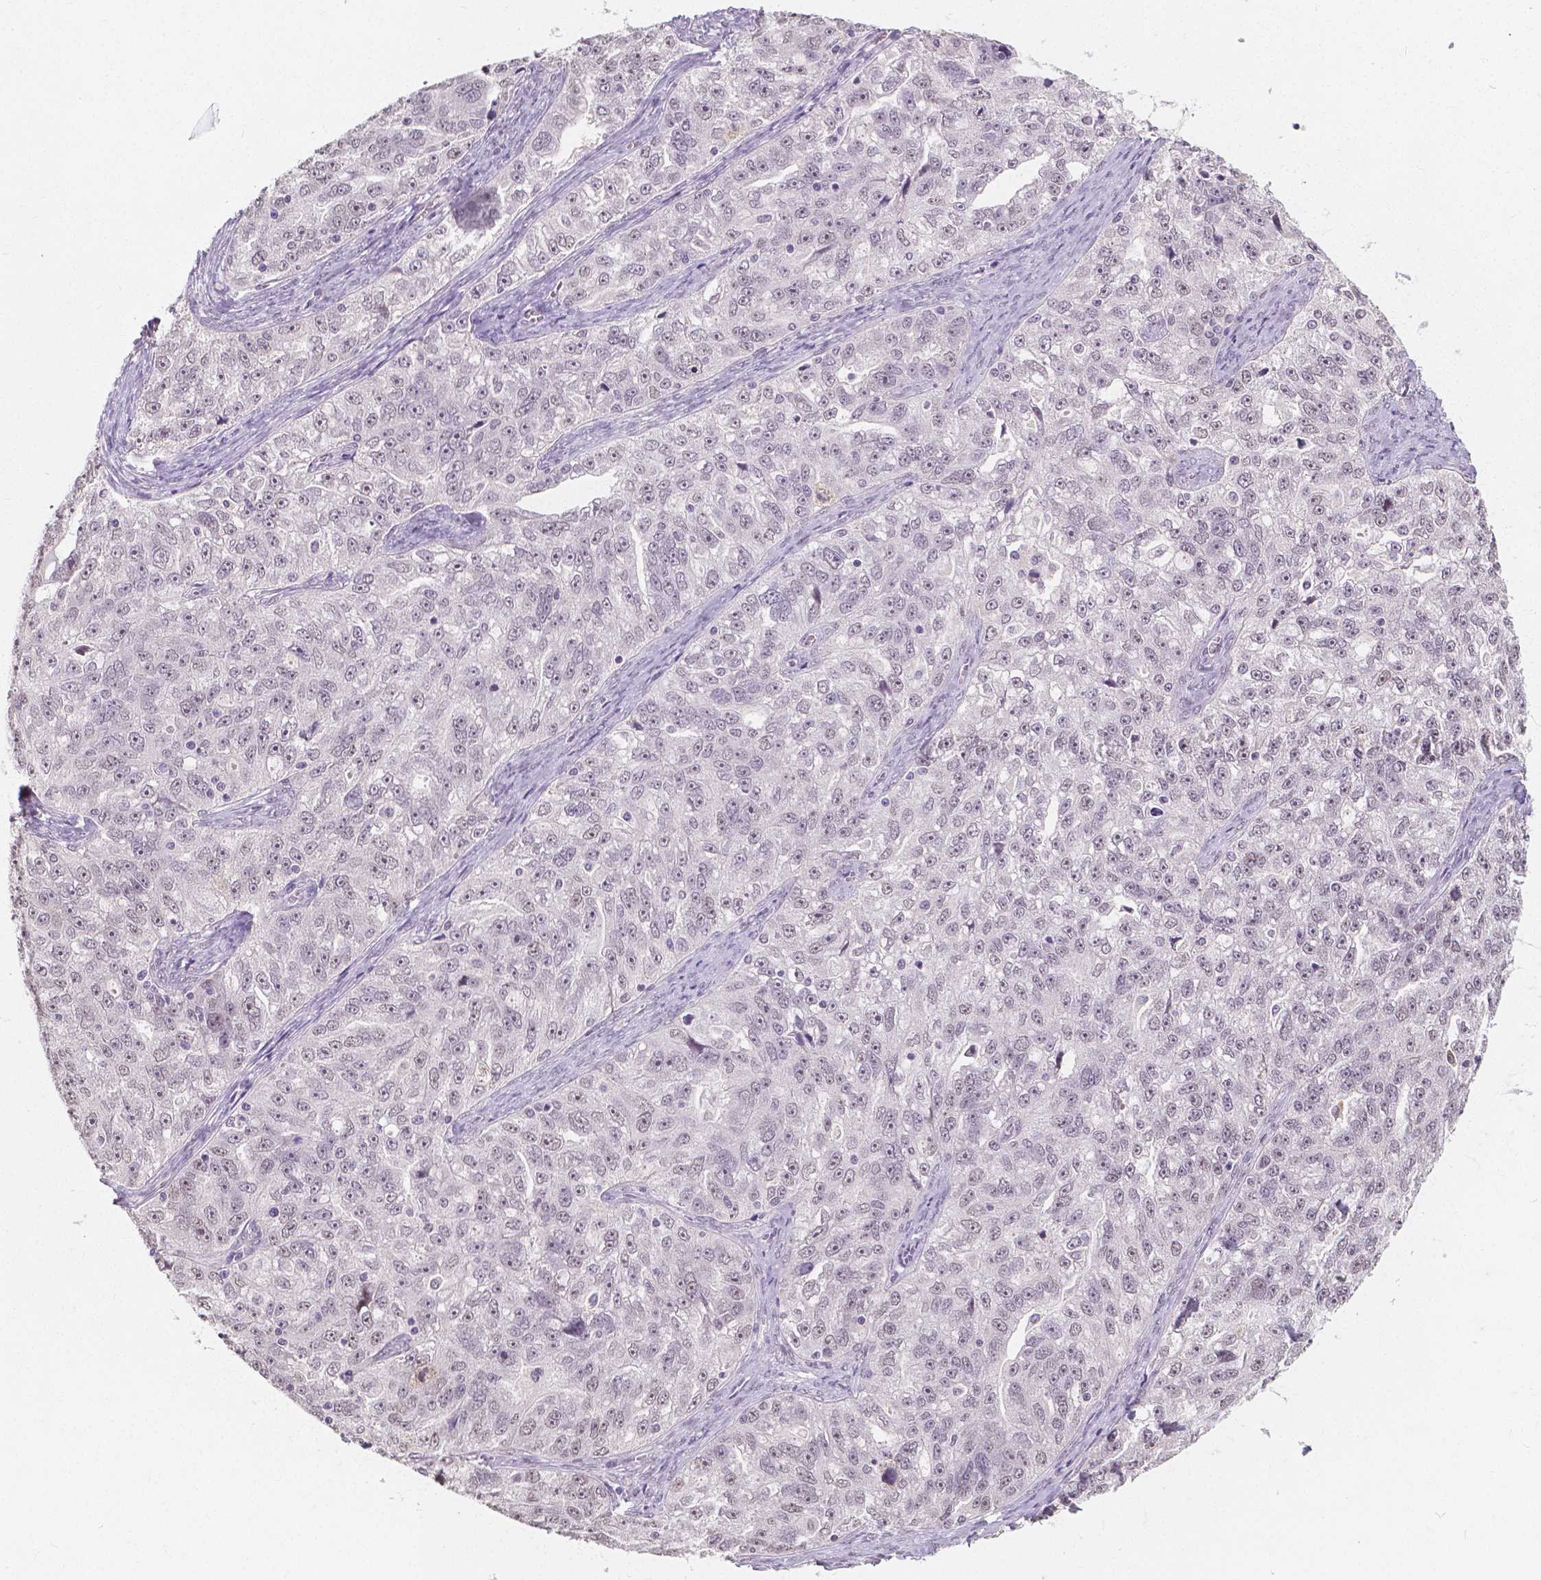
{"staining": {"intensity": "negative", "quantity": "none", "location": "none"}, "tissue": "ovarian cancer", "cell_type": "Tumor cells", "image_type": "cancer", "snomed": [{"axis": "morphology", "description": "Cystadenocarcinoma, serous, NOS"}, {"axis": "topography", "description": "Ovary"}], "caption": "Serous cystadenocarcinoma (ovarian) stained for a protein using immunohistochemistry (IHC) shows no expression tumor cells.", "gene": "NOLC1", "patient": {"sex": "female", "age": 51}}